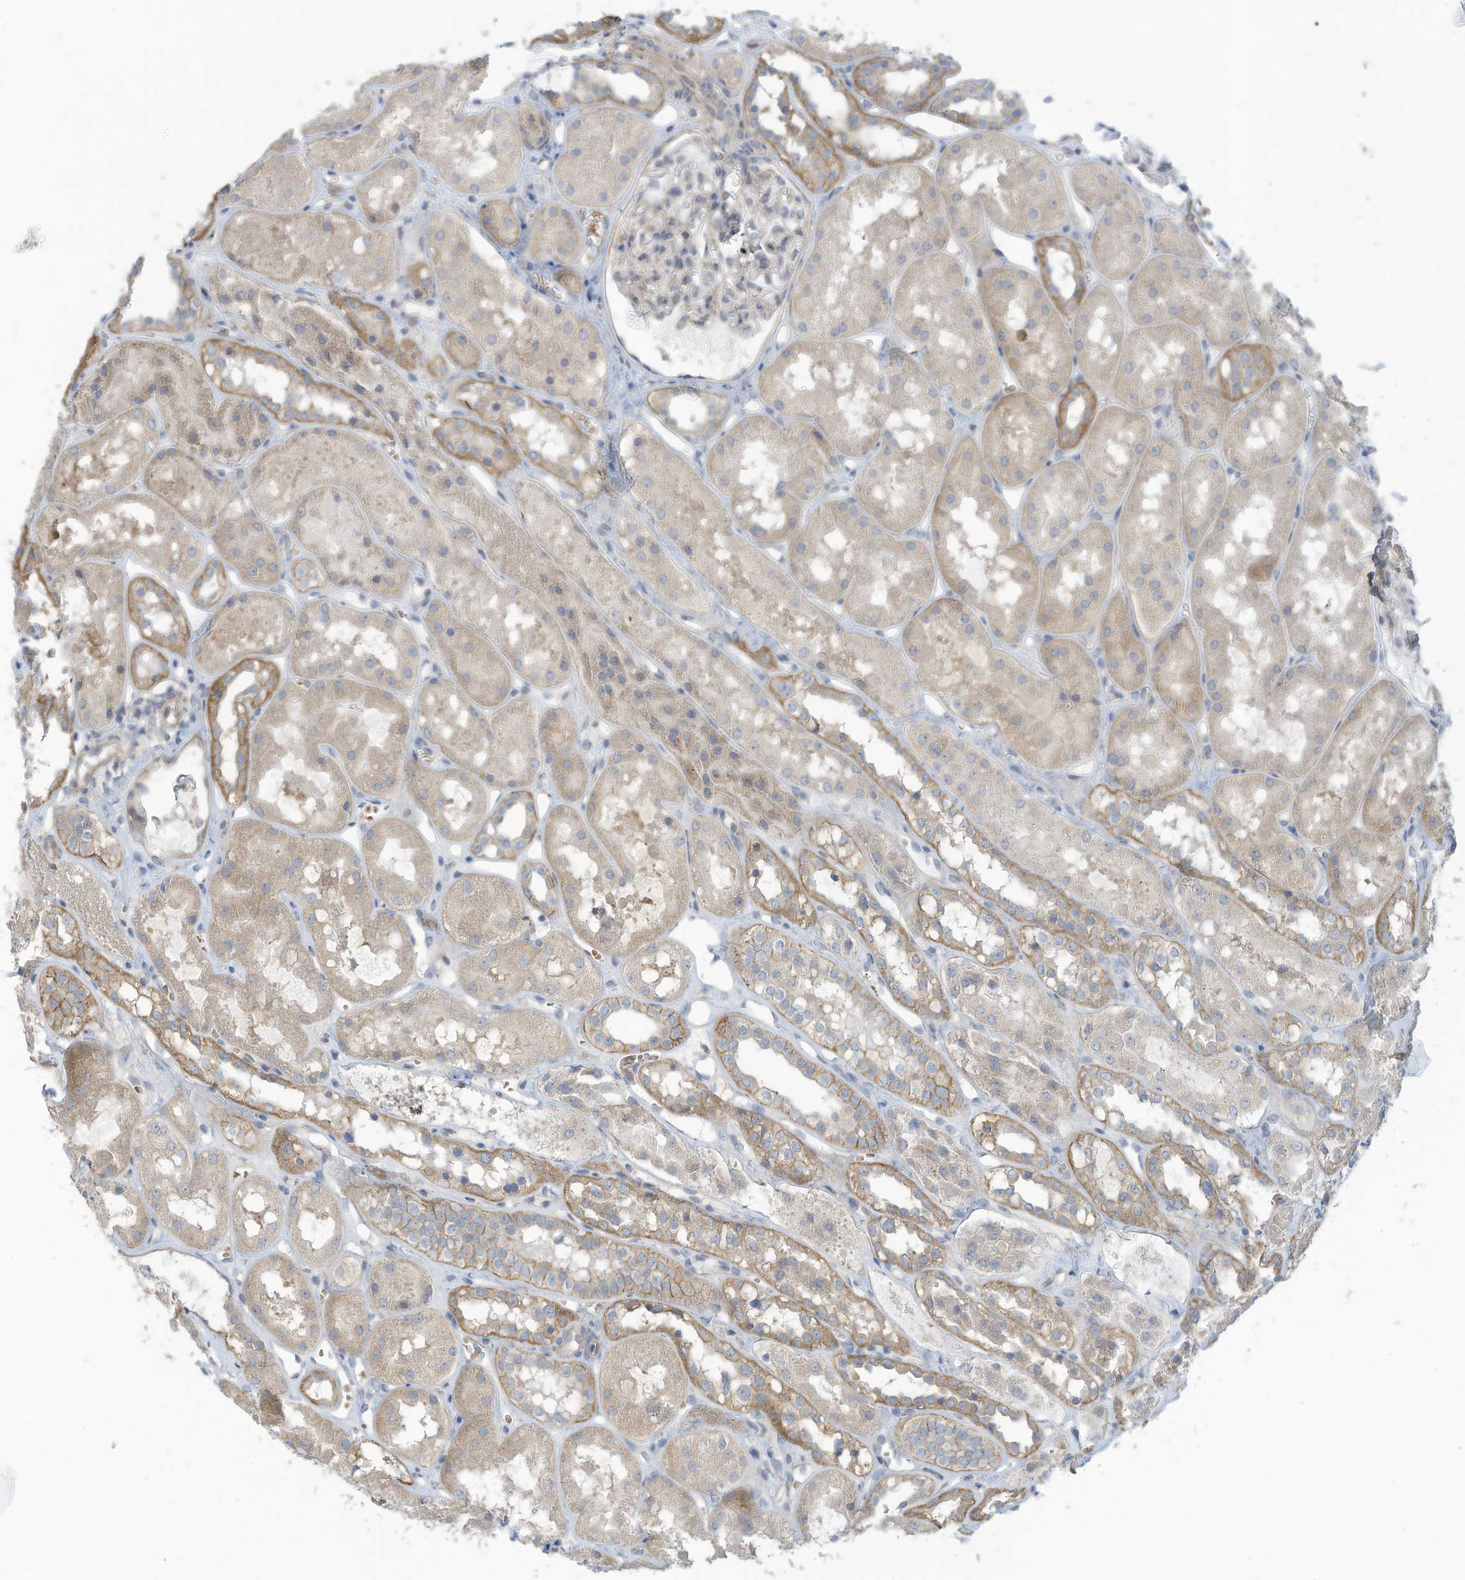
{"staining": {"intensity": "negative", "quantity": "none", "location": "none"}, "tissue": "kidney", "cell_type": "Cells in glomeruli", "image_type": "normal", "snomed": [{"axis": "morphology", "description": "Normal tissue, NOS"}, {"axis": "topography", "description": "Kidney"}], "caption": "Immunohistochemical staining of unremarkable human kidney demonstrates no significant positivity in cells in glomeruli. Brightfield microscopy of immunohistochemistry stained with DAB (3,3'-diaminobenzidine) (brown) and hematoxylin (blue), captured at high magnification.", "gene": "ADAT2", "patient": {"sex": "male", "age": 16}}